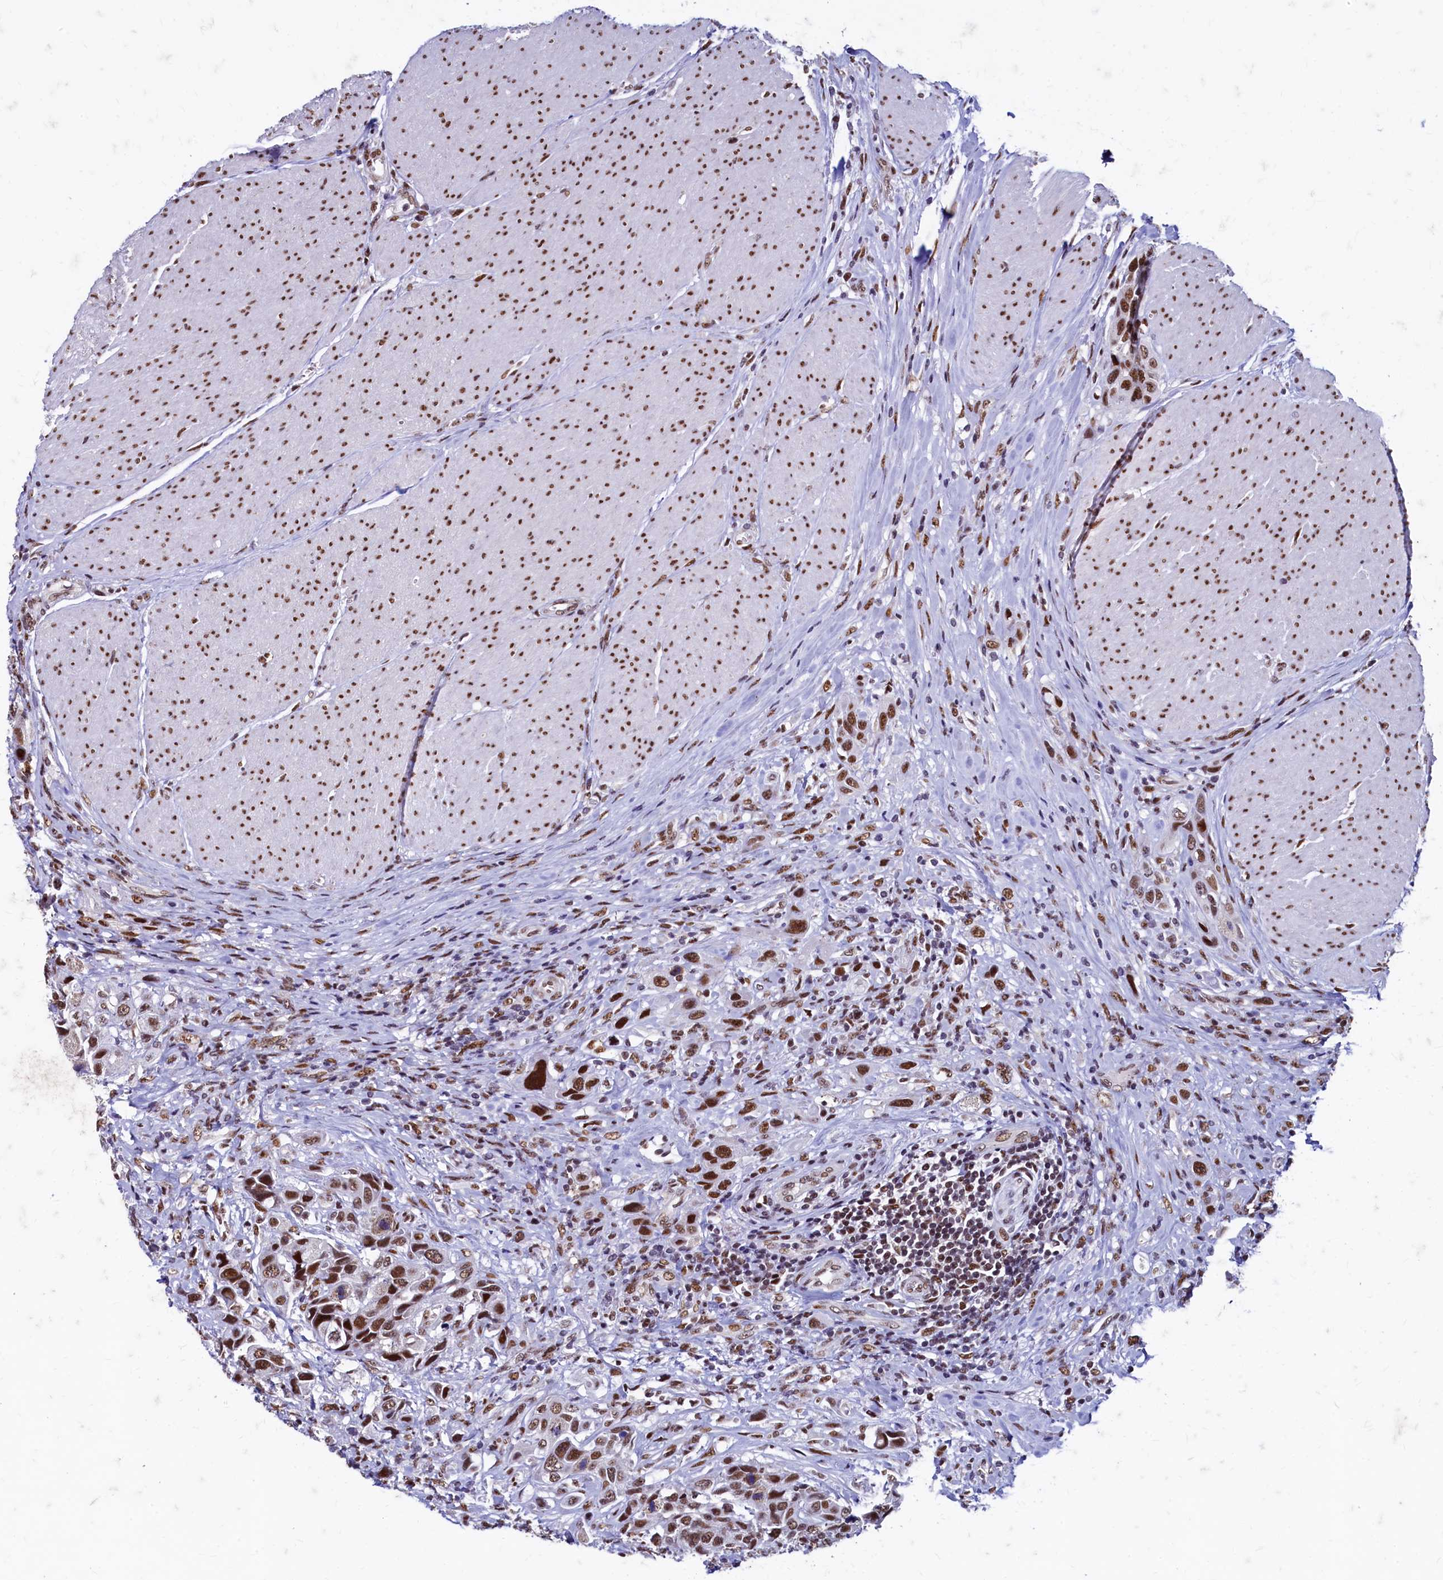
{"staining": {"intensity": "strong", "quantity": ">75%", "location": "nuclear"}, "tissue": "urothelial cancer", "cell_type": "Tumor cells", "image_type": "cancer", "snomed": [{"axis": "morphology", "description": "Urothelial carcinoma, High grade"}, {"axis": "topography", "description": "Urinary bladder"}], "caption": "A high amount of strong nuclear staining is present in approximately >75% of tumor cells in urothelial cancer tissue.", "gene": "CPSF7", "patient": {"sex": "male", "age": 50}}